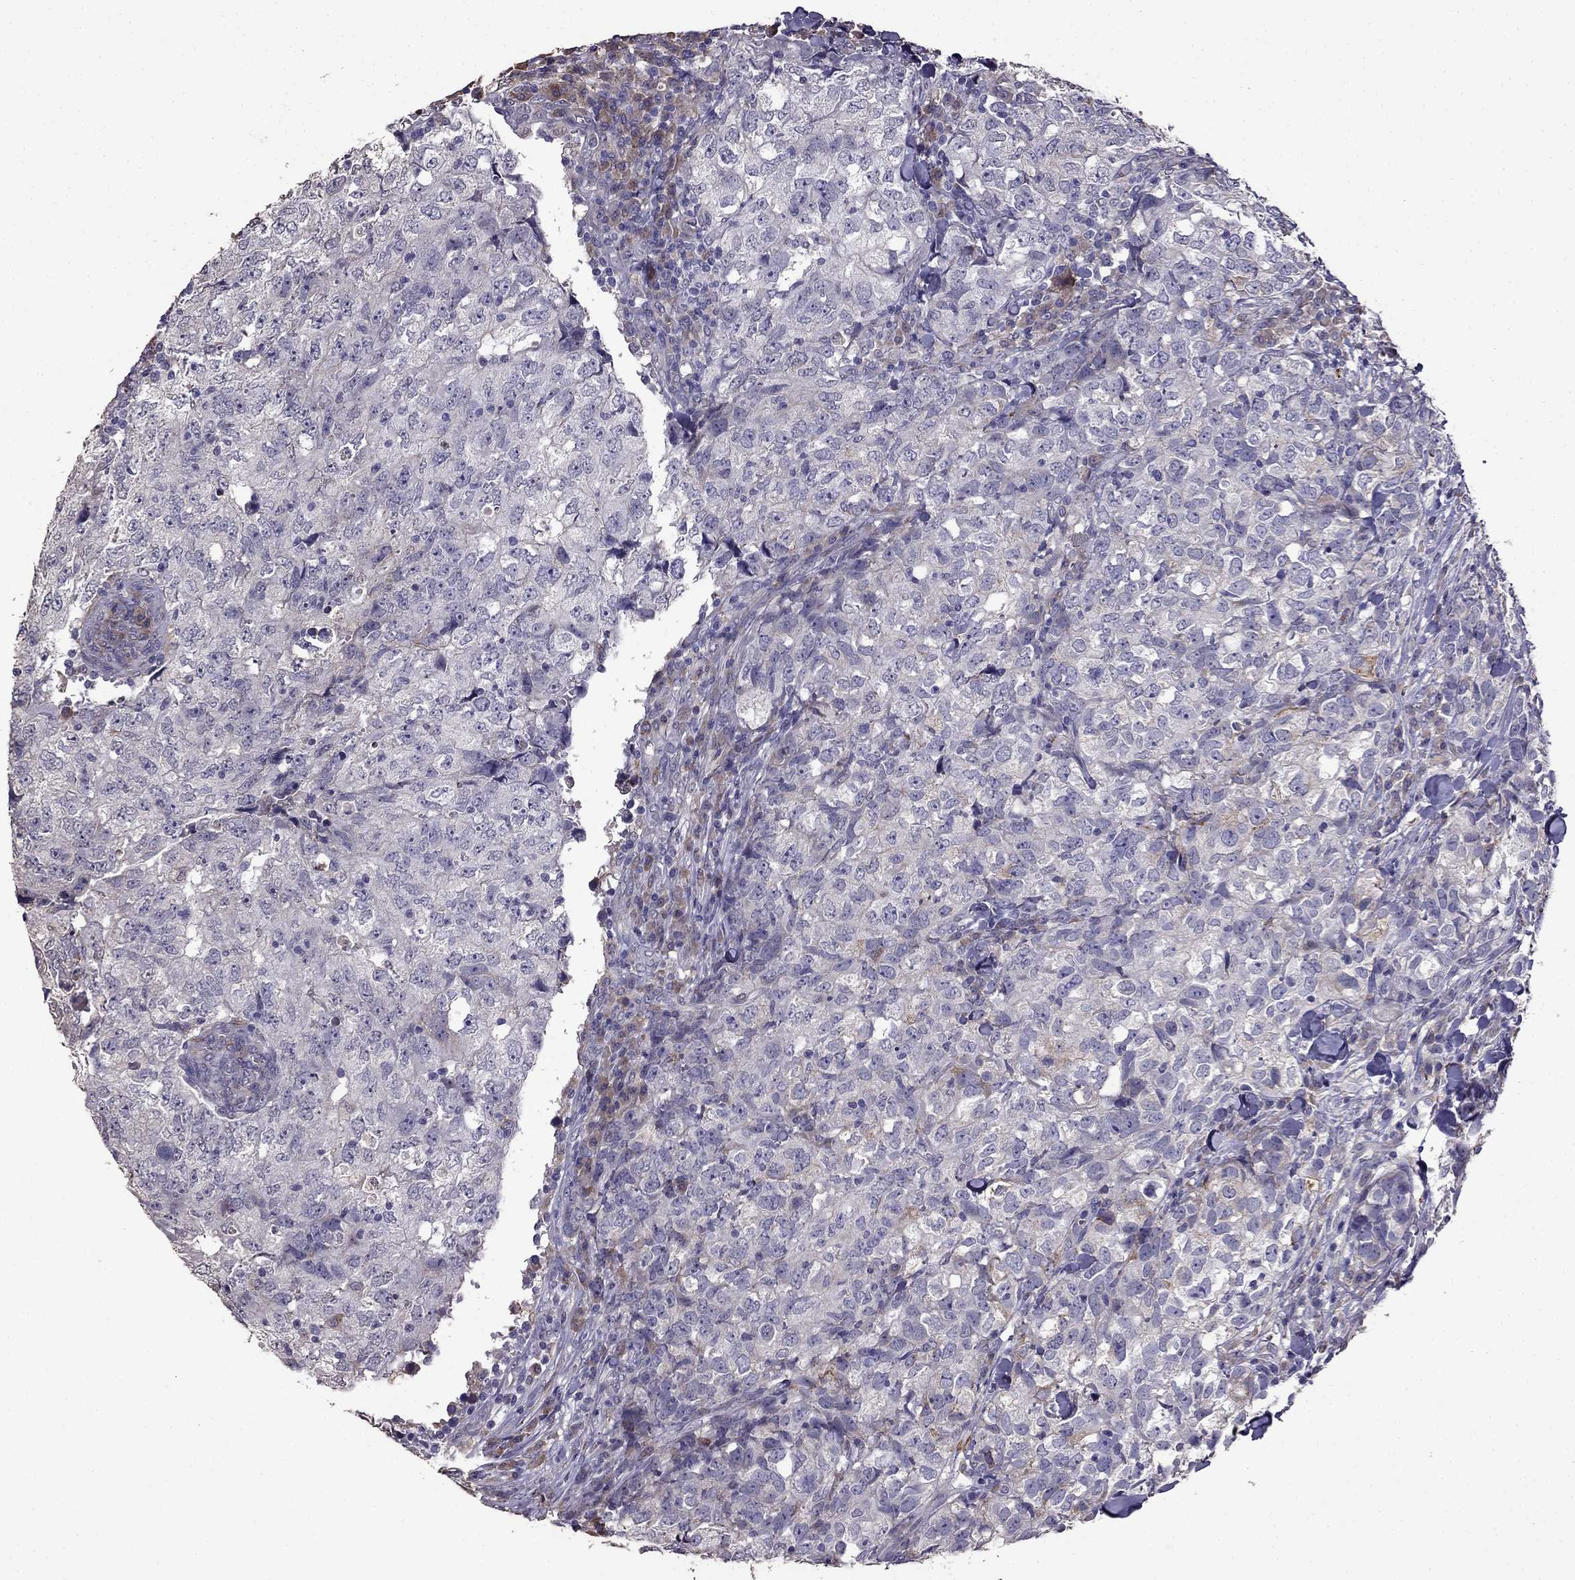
{"staining": {"intensity": "negative", "quantity": "none", "location": "none"}, "tissue": "breast cancer", "cell_type": "Tumor cells", "image_type": "cancer", "snomed": [{"axis": "morphology", "description": "Duct carcinoma"}, {"axis": "topography", "description": "Breast"}], "caption": "There is no significant staining in tumor cells of breast cancer (invasive ductal carcinoma). The staining is performed using DAB brown chromogen with nuclei counter-stained in using hematoxylin.", "gene": "CDH9", "patient": {"sex": "female", "age": 30}}